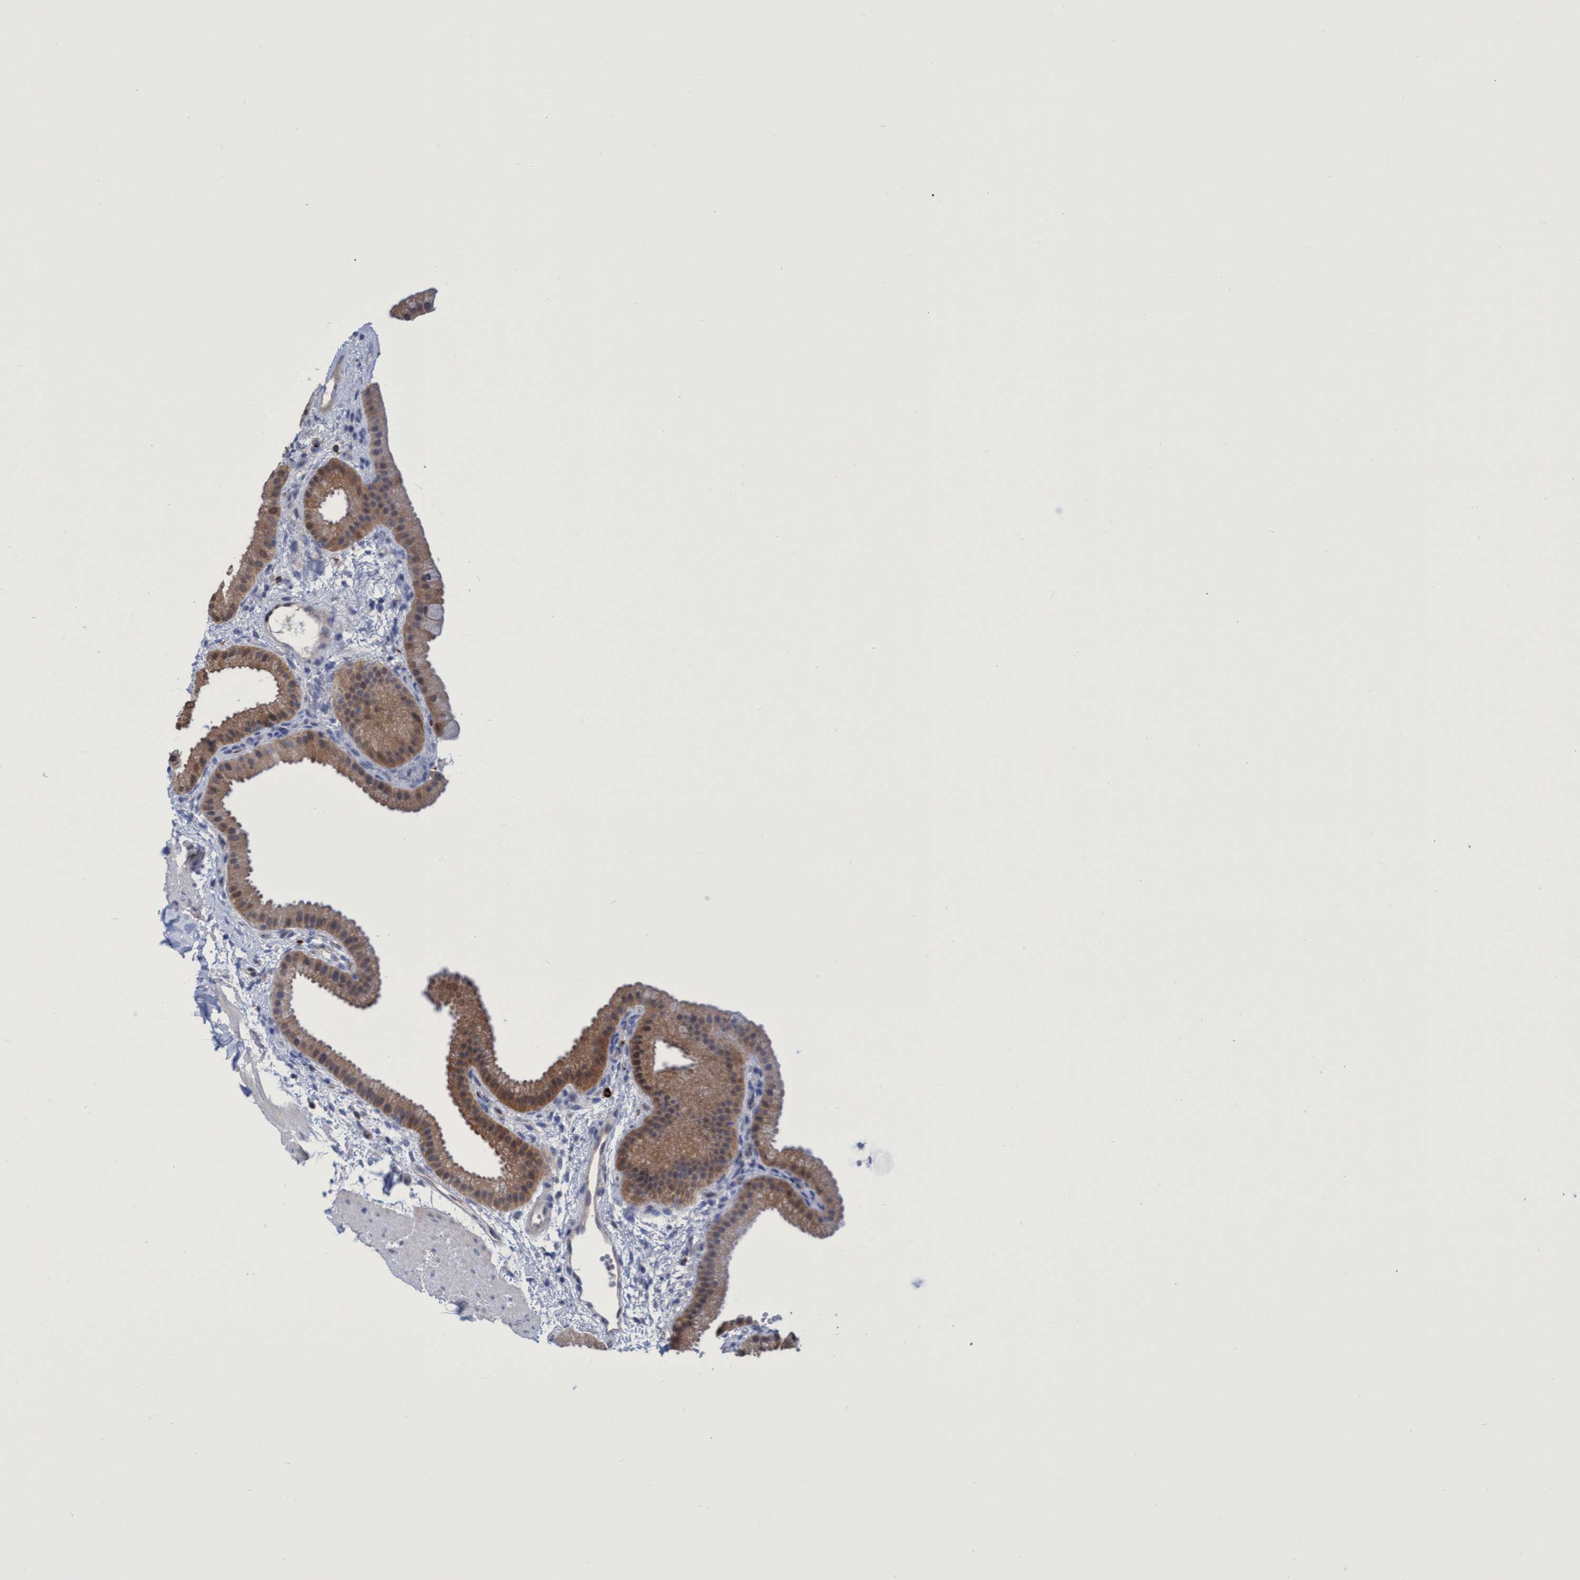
{"staining": {"intensity": "moderate", "quantity": "25%-75%", "location": "cytoplasmic/membranous"}, "tissue": "gallbladder", "cell_type": "Glandular cells", "image_type": "normal", "snomed": [{"axis": "morphology", "description": "Normal tissue, NOS"}, {"axis": "topography", "description": "Gallbladder"}], "caption": "Approximately 25%-75% of glandular cells in benign human gallbladder exhibit moderate cytoplasmic/membranous protein positivity as visualized by brown immunohistochemical staining.", "gene": "PNPO", "patient": {"sex": "female", "age": 64}}